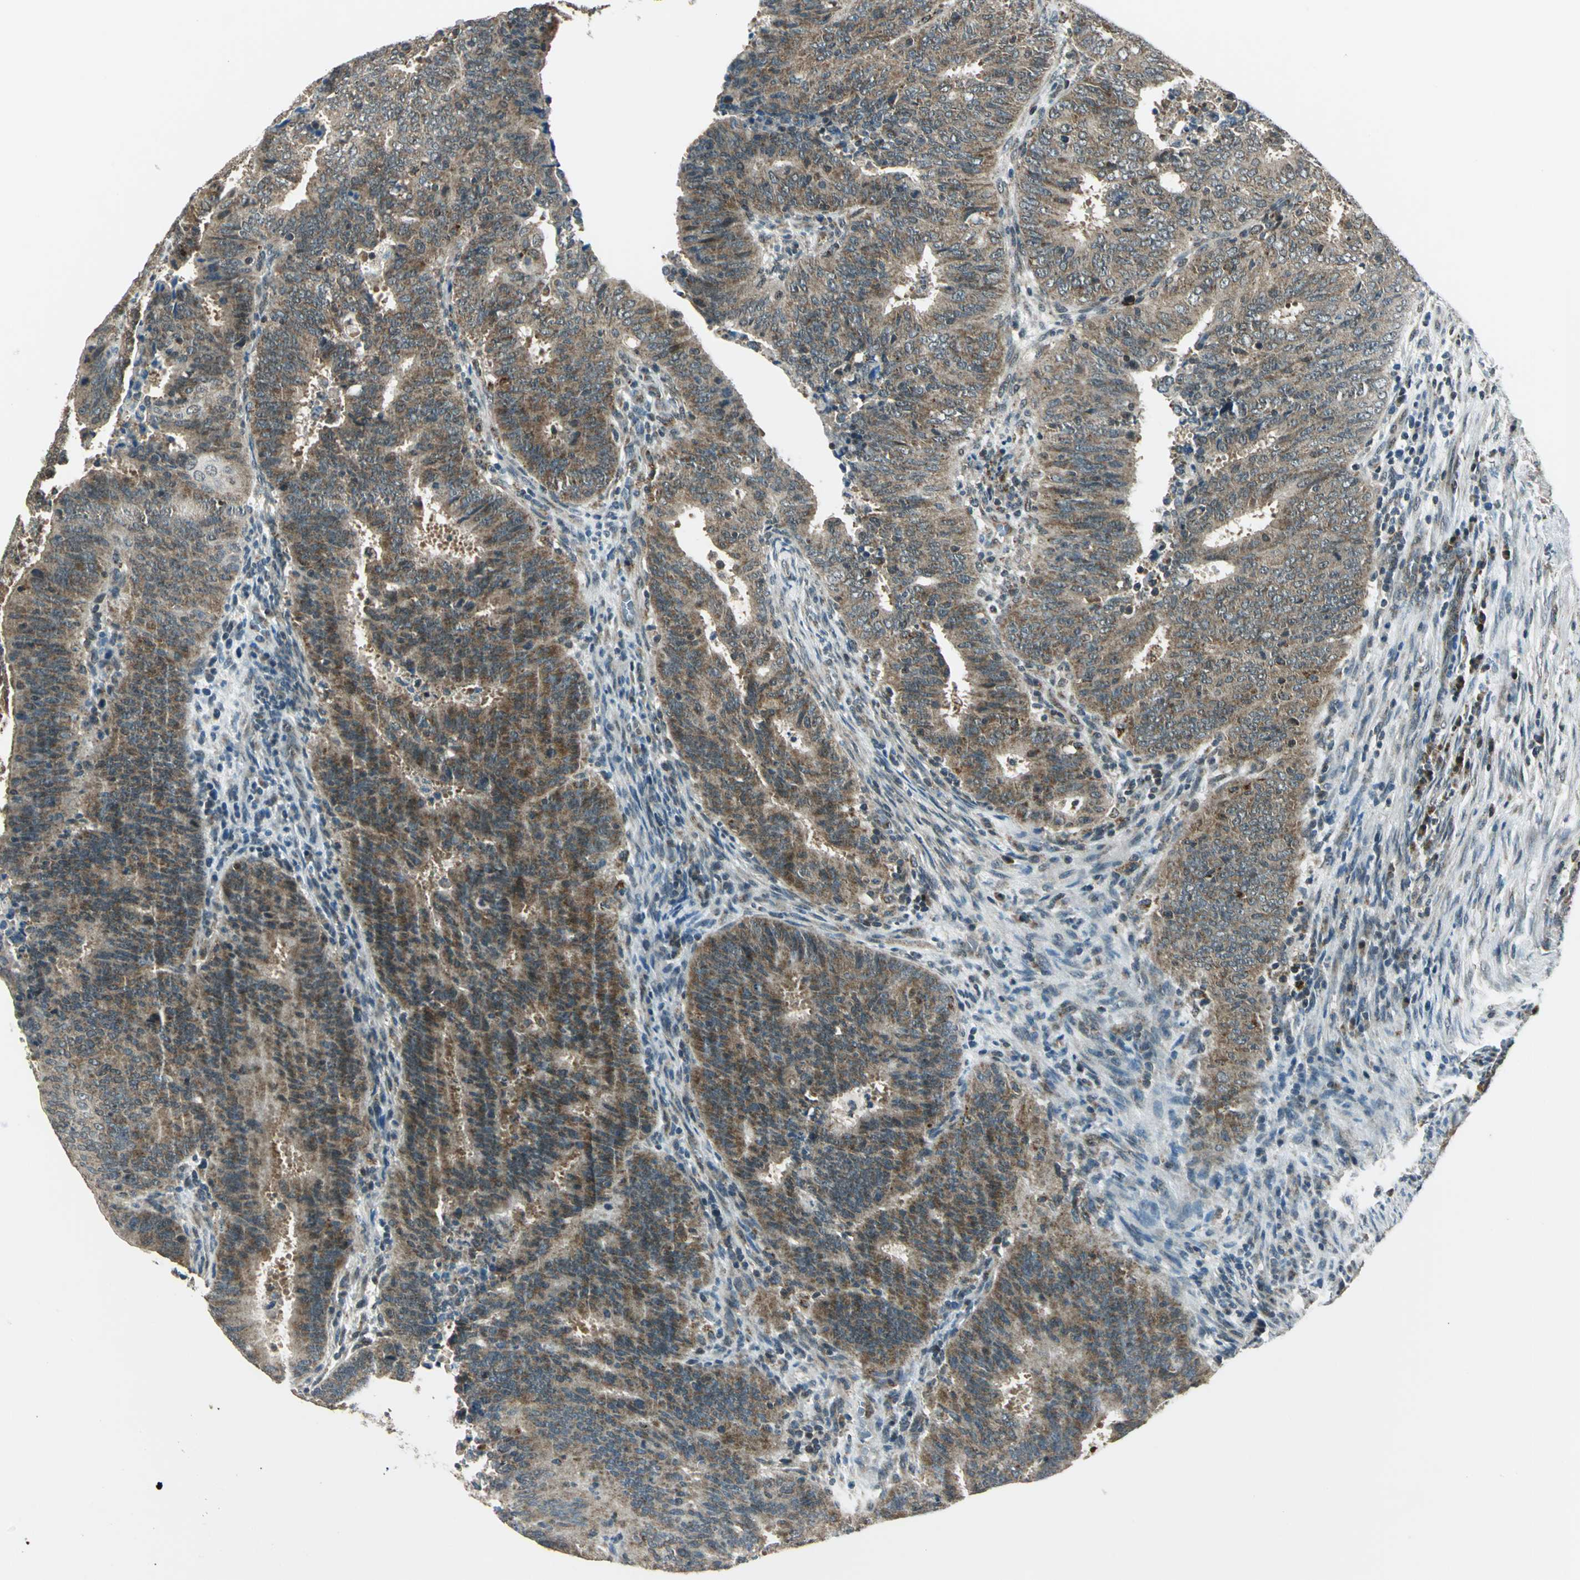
{"staining": {"intensity": "moderate", "quantity": ">75%", "location": "cytoplasmic/membranous"}, "tissue": "cervical cancer", "cell_type": "Tumor cells", "image_type": "cancer", "snomed": [{"axis": "morphology", "description": "Adenocarcinoma, NOS"}, {"axis": "topography", "description": "Cervix"}], "caption": "DAB (3,3'-diaminobenzidine) immunohistochemical staining of adenocarcinoma (cervical) exhibits moderate cytoplasmic/membranous protein positivity in about >75% of tumor cells.", "gene": "NUDT2", "patient": {"sex": "female", "age": 44}}